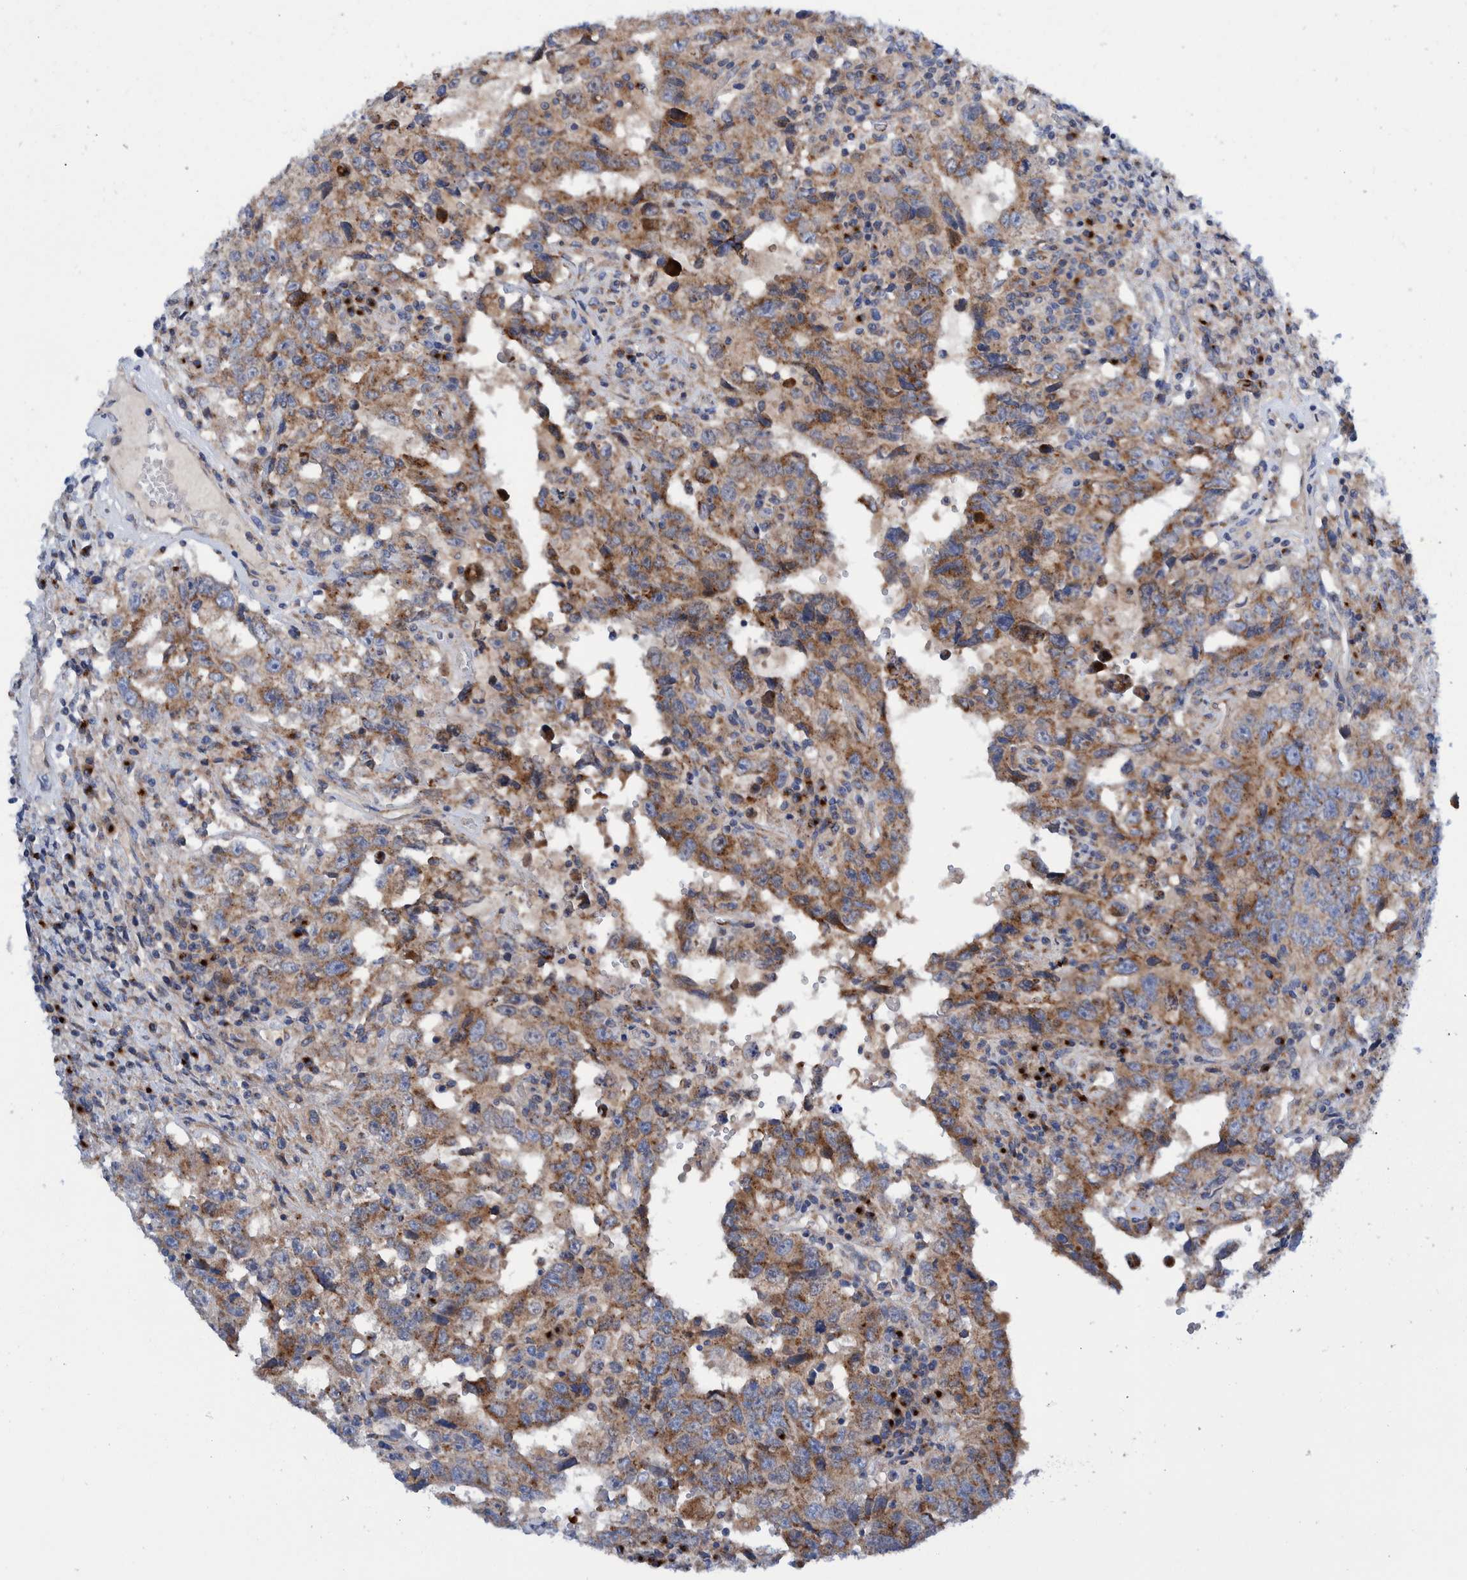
{"staining": {"intensity": "moderate", "quantity": ">75%", "location": "cytoplasmic/membranous"}, "tissue": "testis cancer", "cell_type": "Tumor cells", "image_type": "cancer", "snomed": [{"axis": "morphology", "description": "Carcinoma, Embryonal, NOS"}, {"axis": "topography", "description": "Testis"}], "caption": "Immunohistochemistry image of testis cancer stained for a protein (brown), which shows medium levels of moderate cytoplasmic/membranous expression in about >75% of tumor cells.", "gene": "TRIM58", "patient": {"sex": "male", "age": 26}}